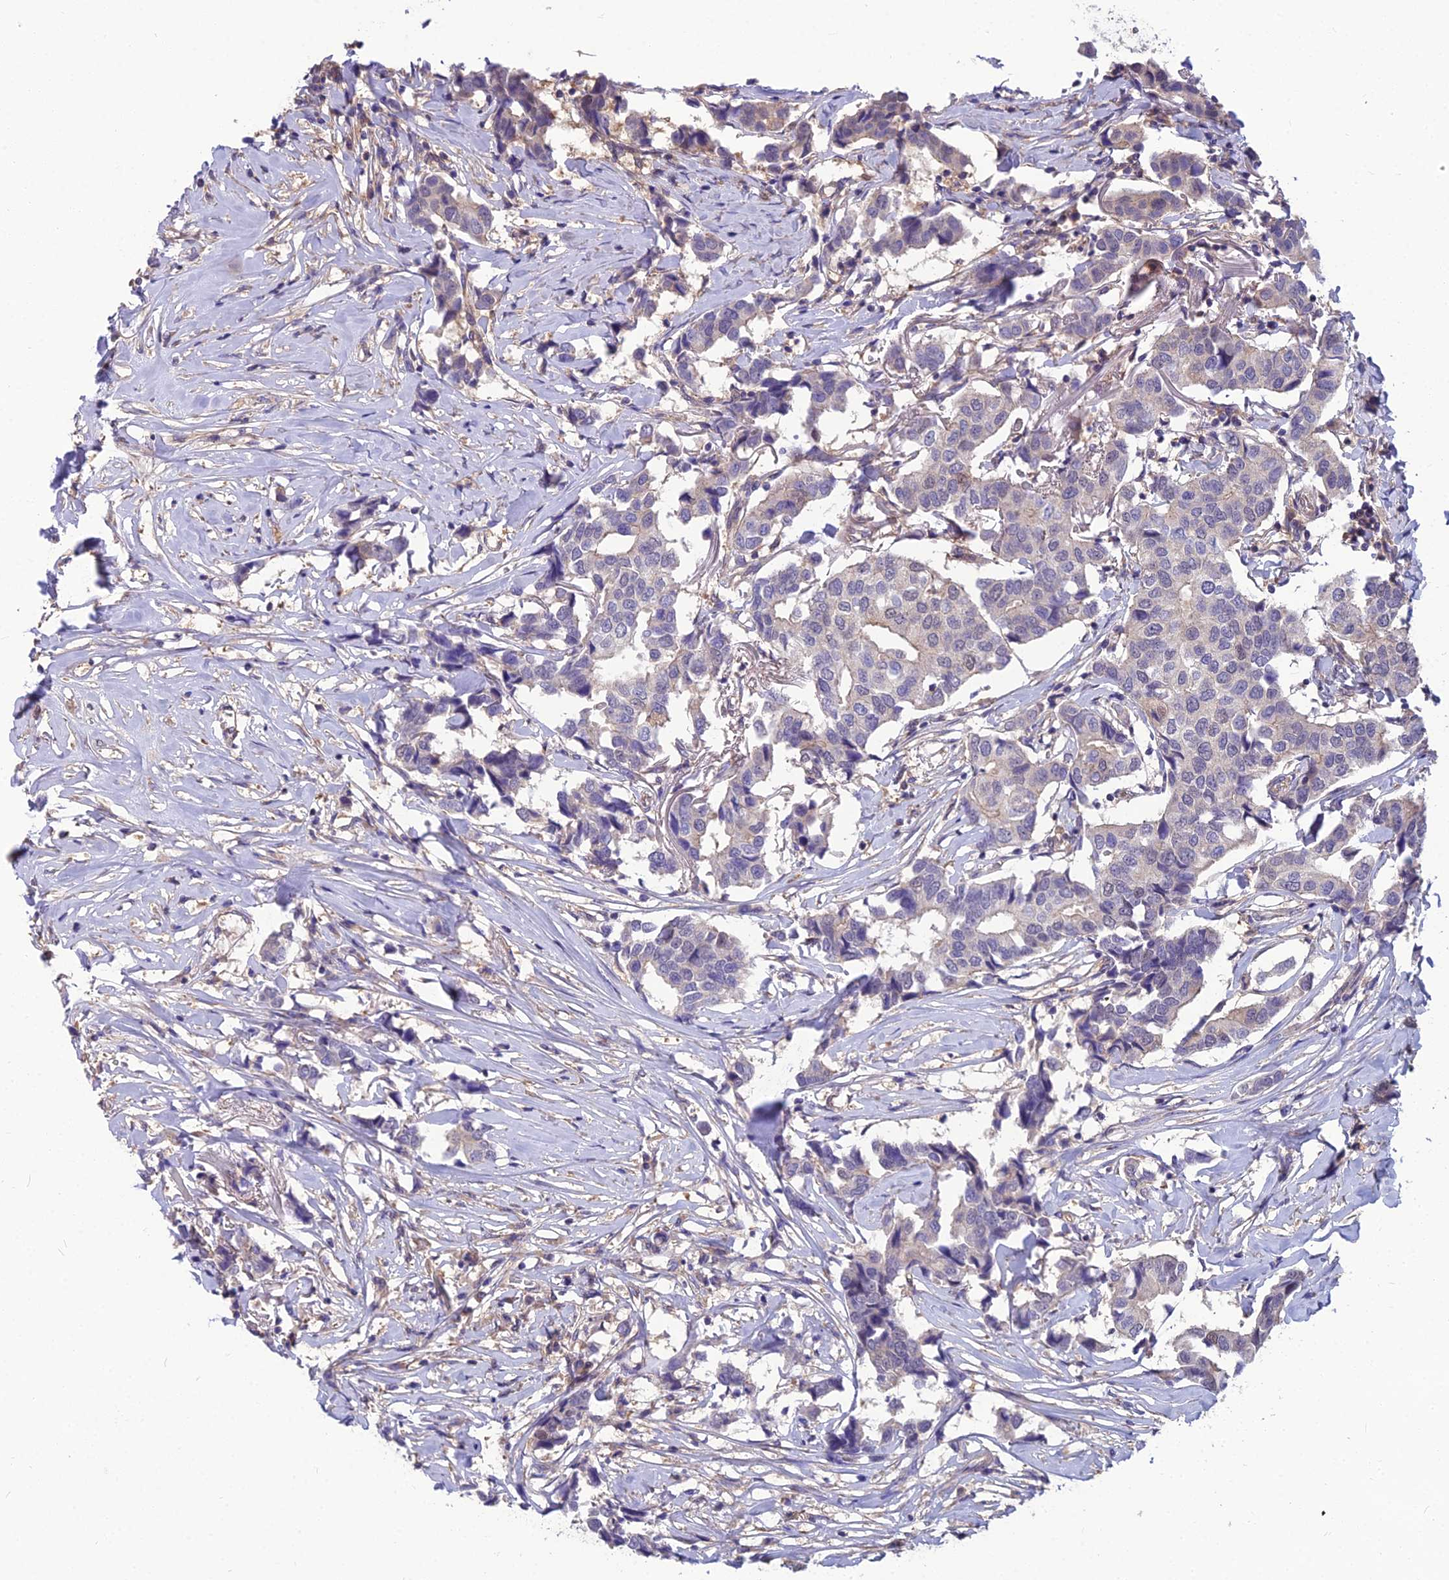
{"staining": {"intensity": "weak", "quantity": "<25%", "location": "cytoplasmic/membranous,nuclear"}, "tissue": "breast cancer", "cell_type": "Tumor cells", "image_type": "cancer", "snomed": [{"axis": "morphology", "description": "Duct carcinoma"}, {"axis": "topography", "description": "Breast"}], "caption": "IHC of human breast cancer demonstrates no staining in tumor cells.", "gene": "MVD", "patient": {"sex": "female", "age": 80}}